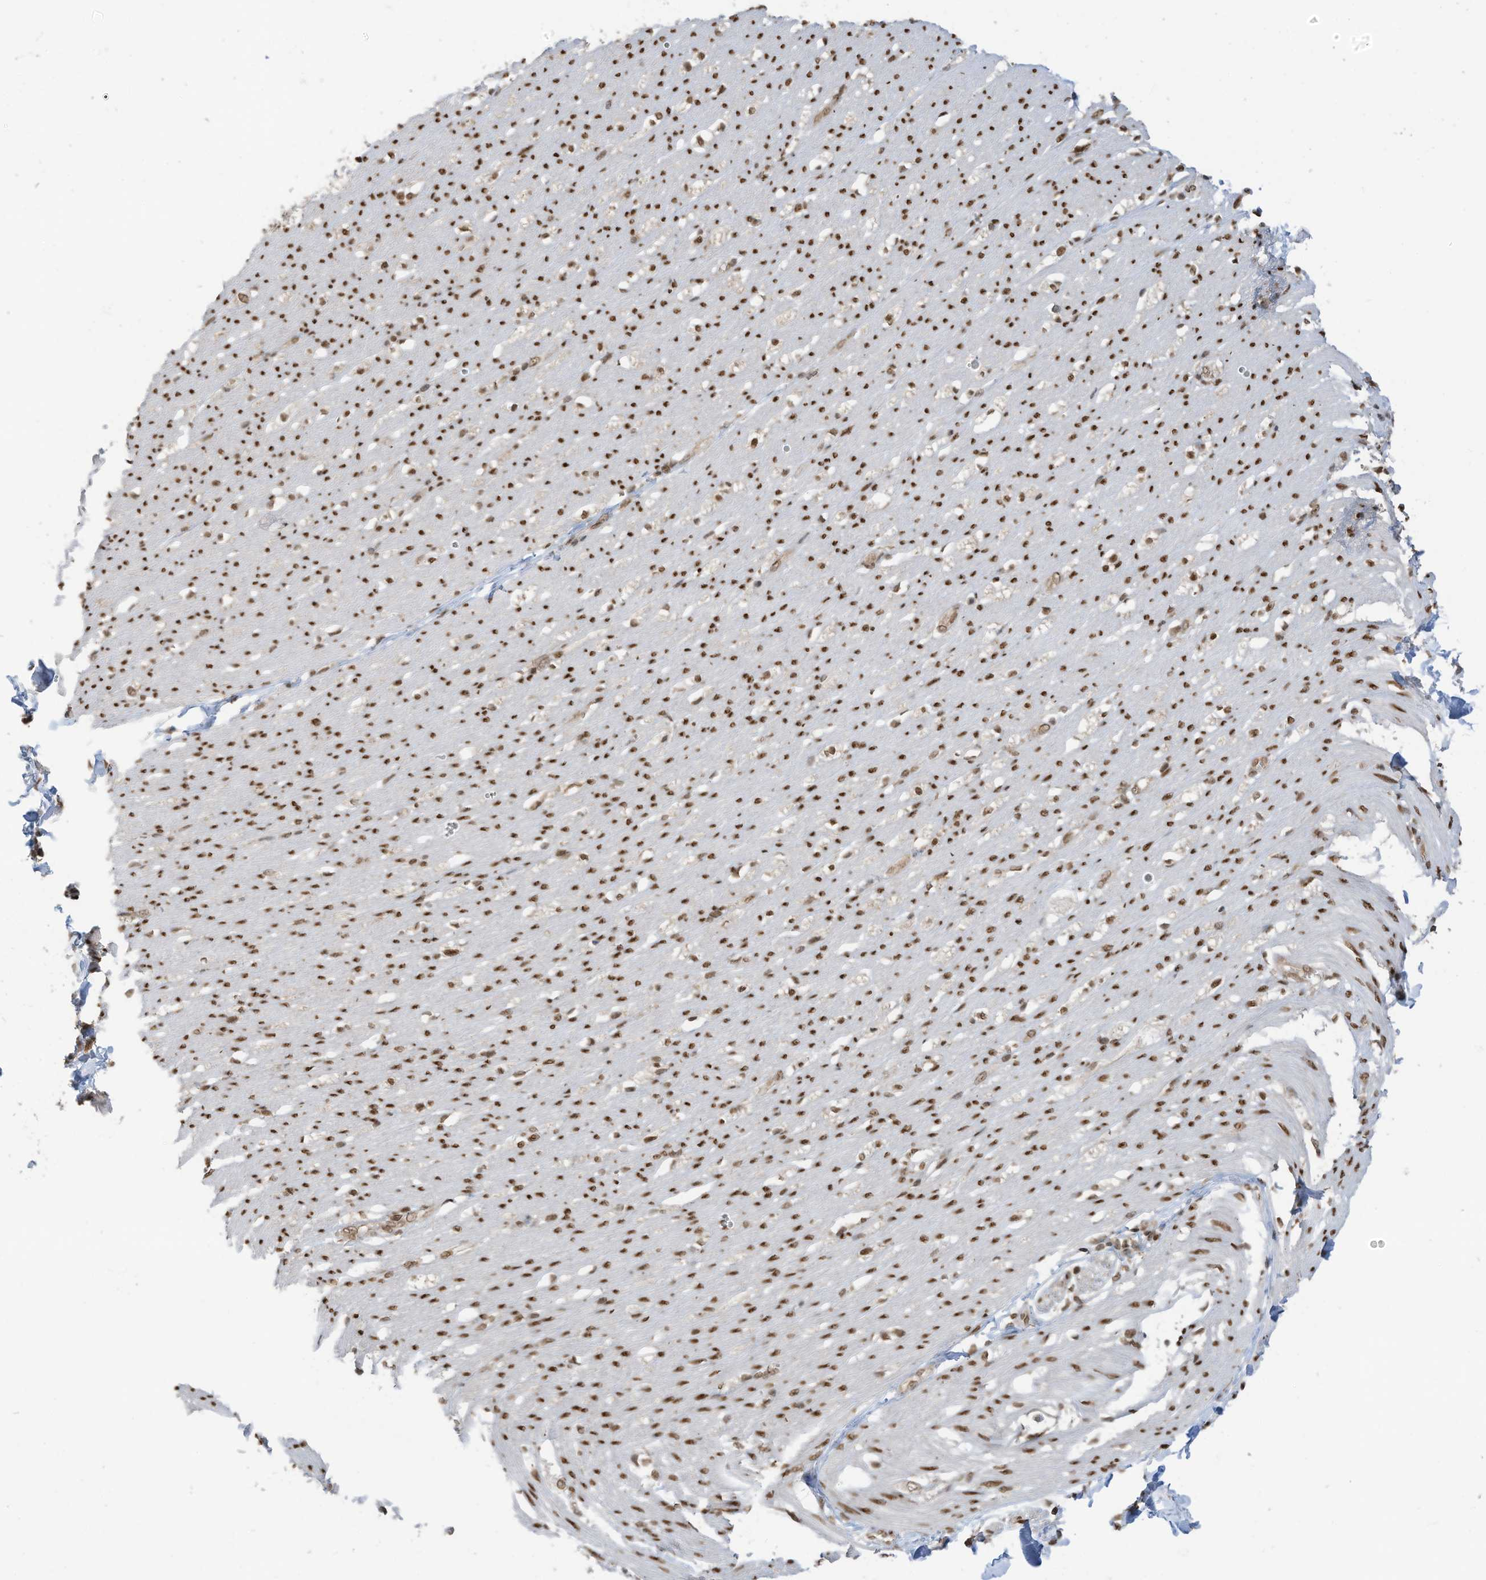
{"staining": {"intensity": "moderate", "quantity": ">75%", "location": "nuclear"}, "tissue": "smooth muscle", "cell_type": "Smooth muscle cells", "image_type": "normal", "snomed": [{"axis": "morphology", "description": "Normal tissue, NOS"}, {"axis": "morphology", "description": "Adenocarcinoma, NOS"}, {"axis": "topography", "description": "Colon"}, {"axis": "topography", "description": "Peripheral nerve tissue"}], "caption": "High-magnification brightfield microscopy of unremarkable smooth muscle stained with DAB (brown) and counterstained with hematoxylin (blue). smooth muscle cells exhibit moderate nuclear expression is seen in about>75% of cells.", "gene": "KPNB1", "patient": {"sex": "male", "age": 14}}